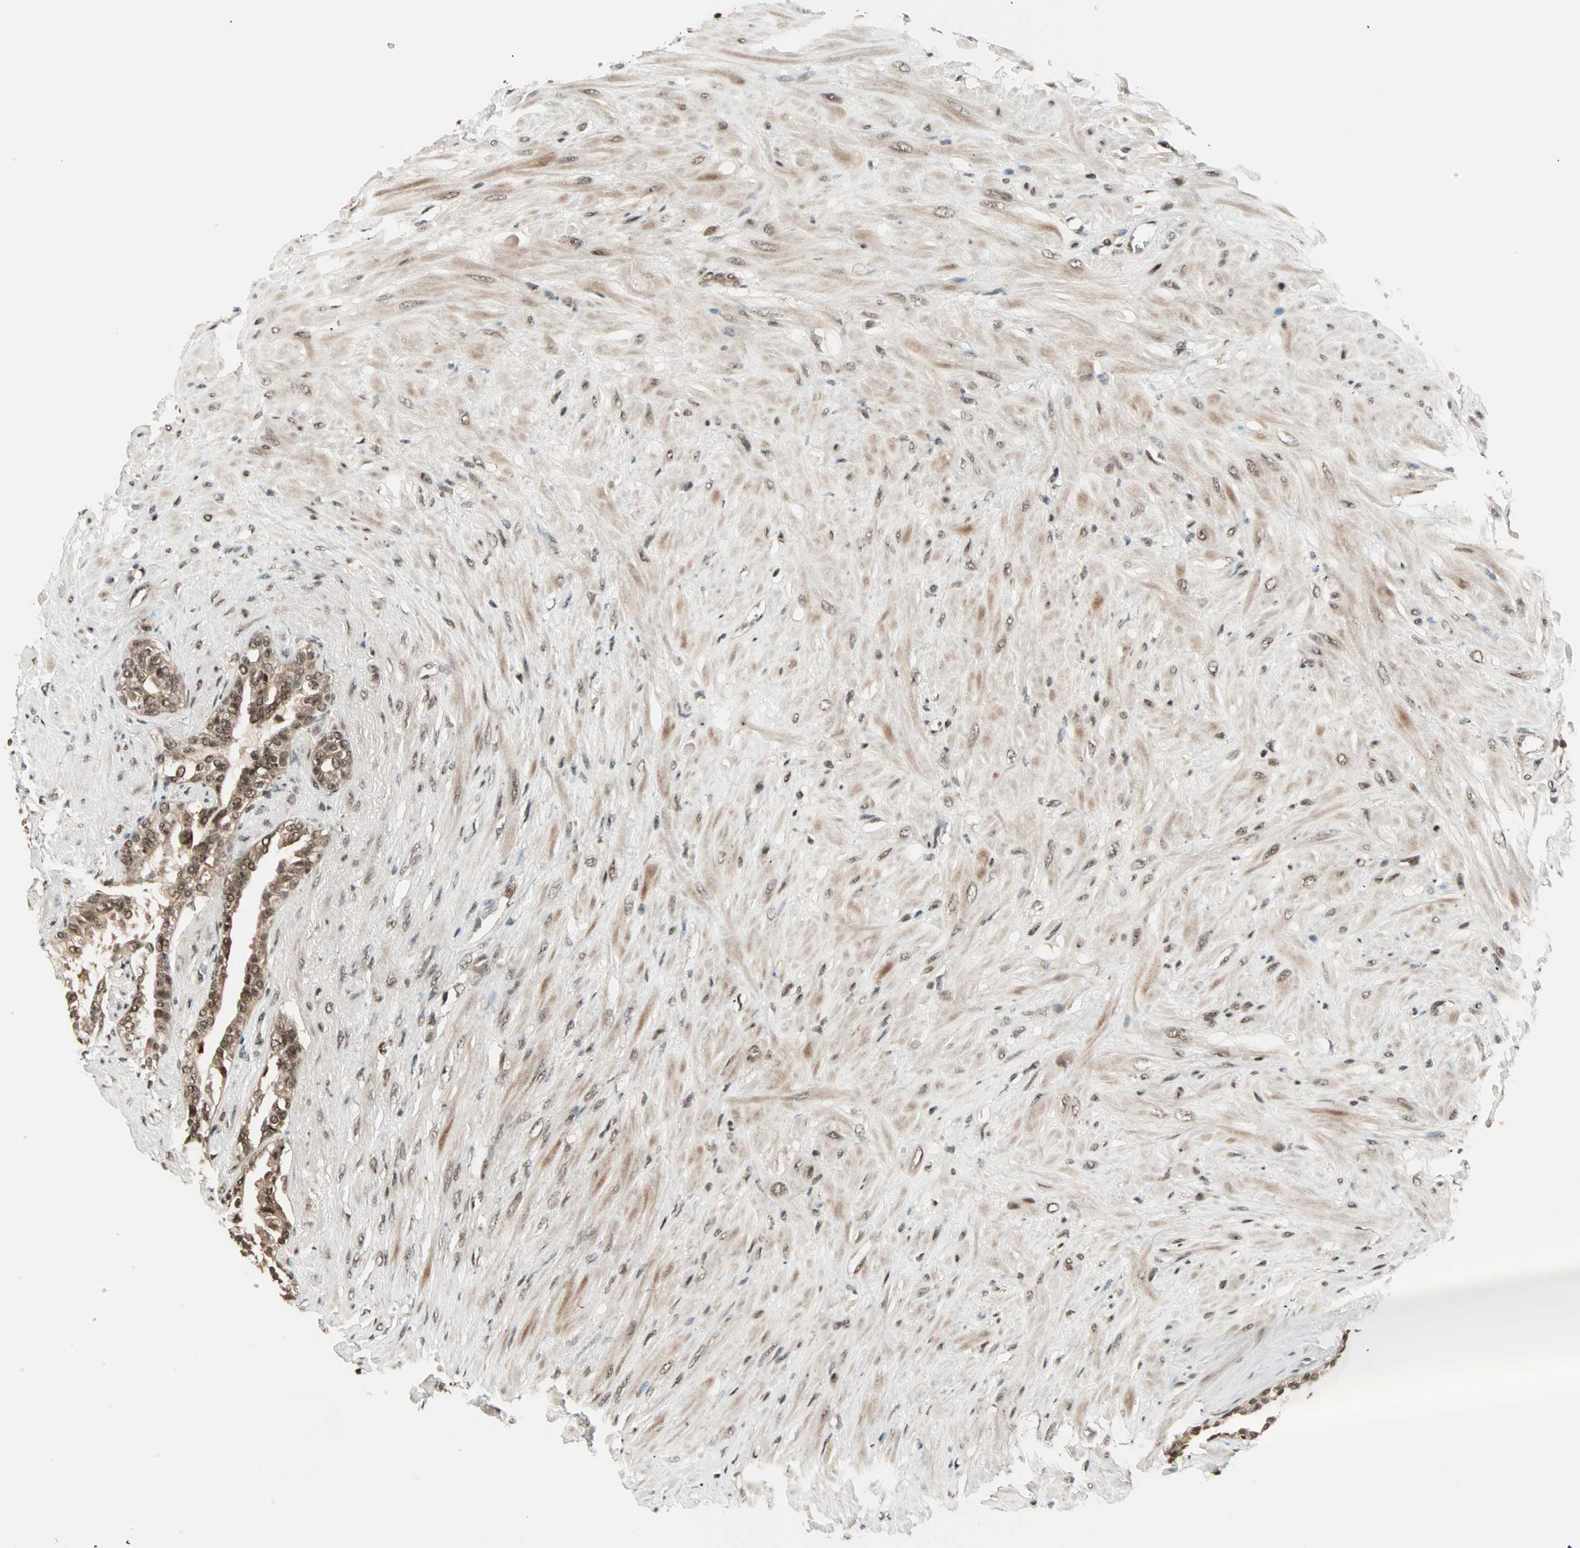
{"staining": {"intensity": "moderate", "quantity": ">75%", "location": "cytoplasmic/membranous,nuclear"}, "tissue": "seminal vesicle", "cell_type": "Glandular cells", "image_type": "normal", "snomed": [{"axis": "morphology", "description": "Normal tissue, NOS"}, {"axis": "topography", "description": "Seminal veicle"}], "caption": "Immunohistochemical staining of unremarkable seminal vesicle reveals moderate cytoplasmic/membranous,nuclear protein positivity in about >75% of glandular cells. The protein of interest is shown in brown color, while the nuclei are stained blue.", "gene": "ZNF44", "patient": {"sex": "male", "age": 61}}